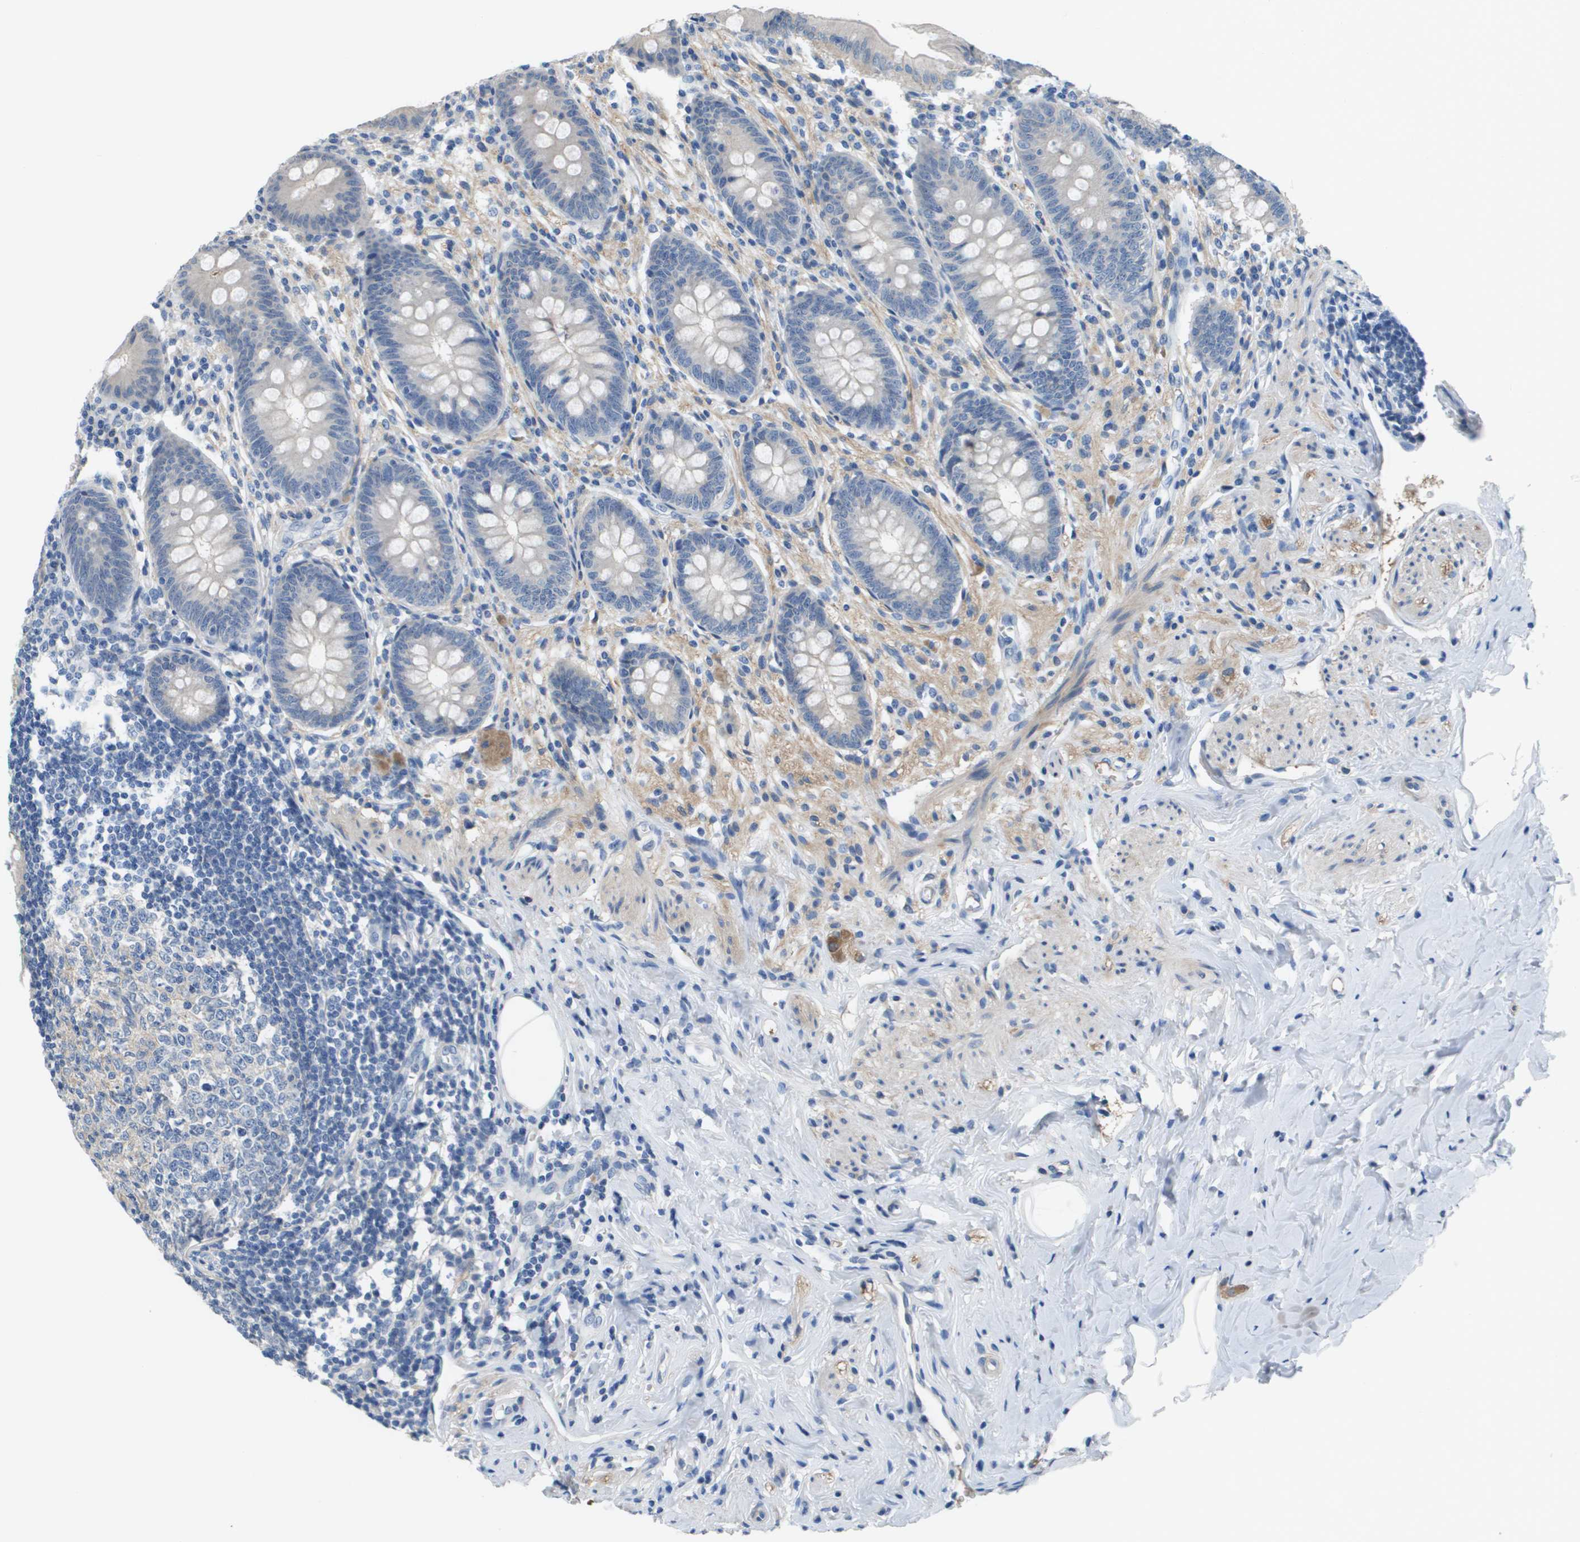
{"staining": {"intensity": "negative", "quantity": "none", "location": "none"}, "tissue": "appendix", "cell_type": "Glandular cells", "image_type": "normal", "snomed": [{"axis": "morphology", "description": "Normal tissue, NOS"}, {"axis": "topography", "description": "Appendix"}], "caption": "Glandular cells are negative for protein expression in benign human appendix. (Brightfield microscopy of DAB immunohistochemistry at high magnification).", "gene": "NCS1", "patient": {"sex": "male", "age": 56}}